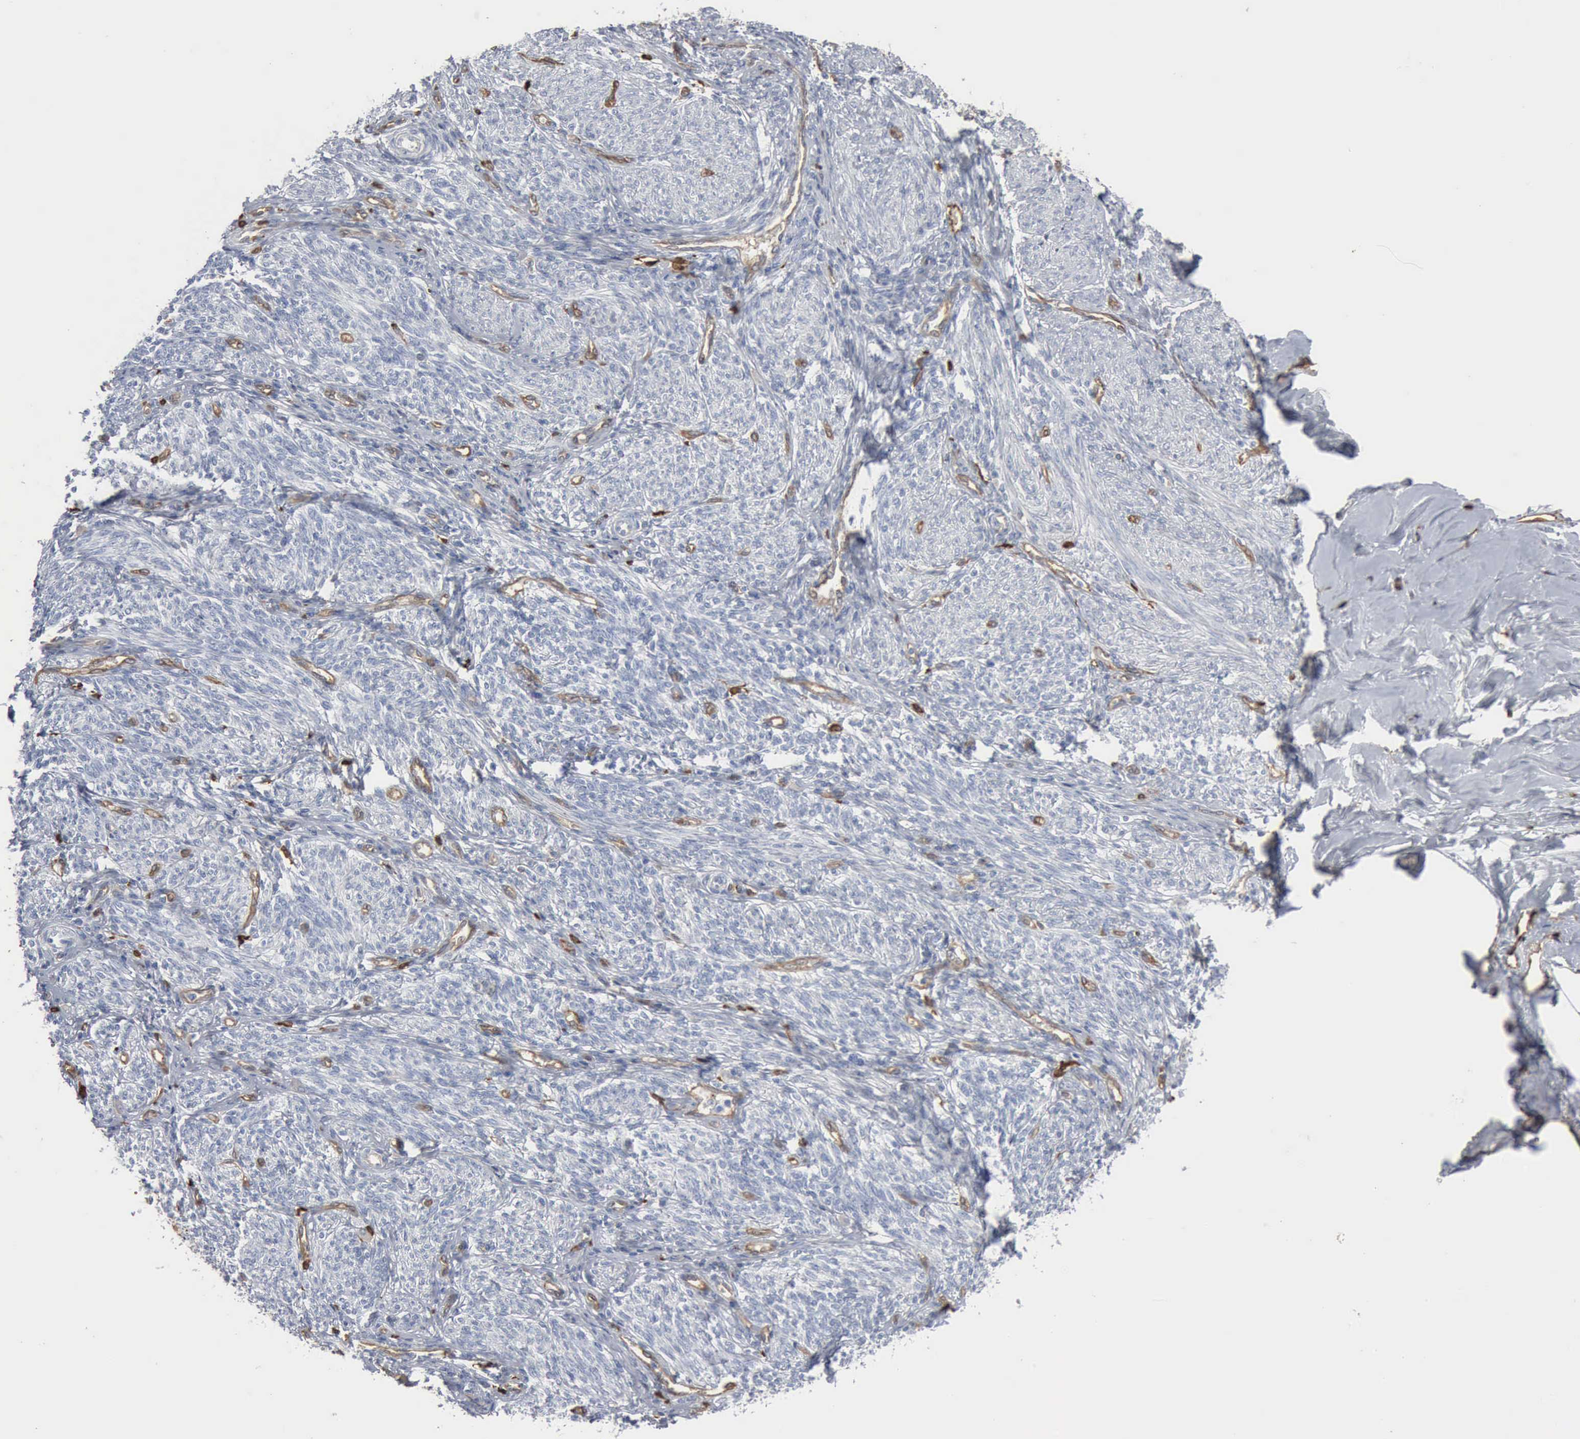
{"staining": {"intensity": "negative", "quantity": "none", "location": "none"}, "tissue": "endometrium", "cell_type": "Cells in endometrial stroma", "image_type": "normal", "snomed": [{"axis": "morphology", "description": "Normal tissue, NOS"}, {"axis": "topography", "description": "Endometrium"}], "caption": "DAB (3,3'-diaminobenzidine) immunohistochemical staining of benign human endometrium displays no significant expression in cells in endometrial stroma. (Brightfield microscopy of DAB (3,3'-diaminobenzidine) IHC at high magnification).", "gene": "FSCN1", "patient": {"sex": "female", "age": 82}}